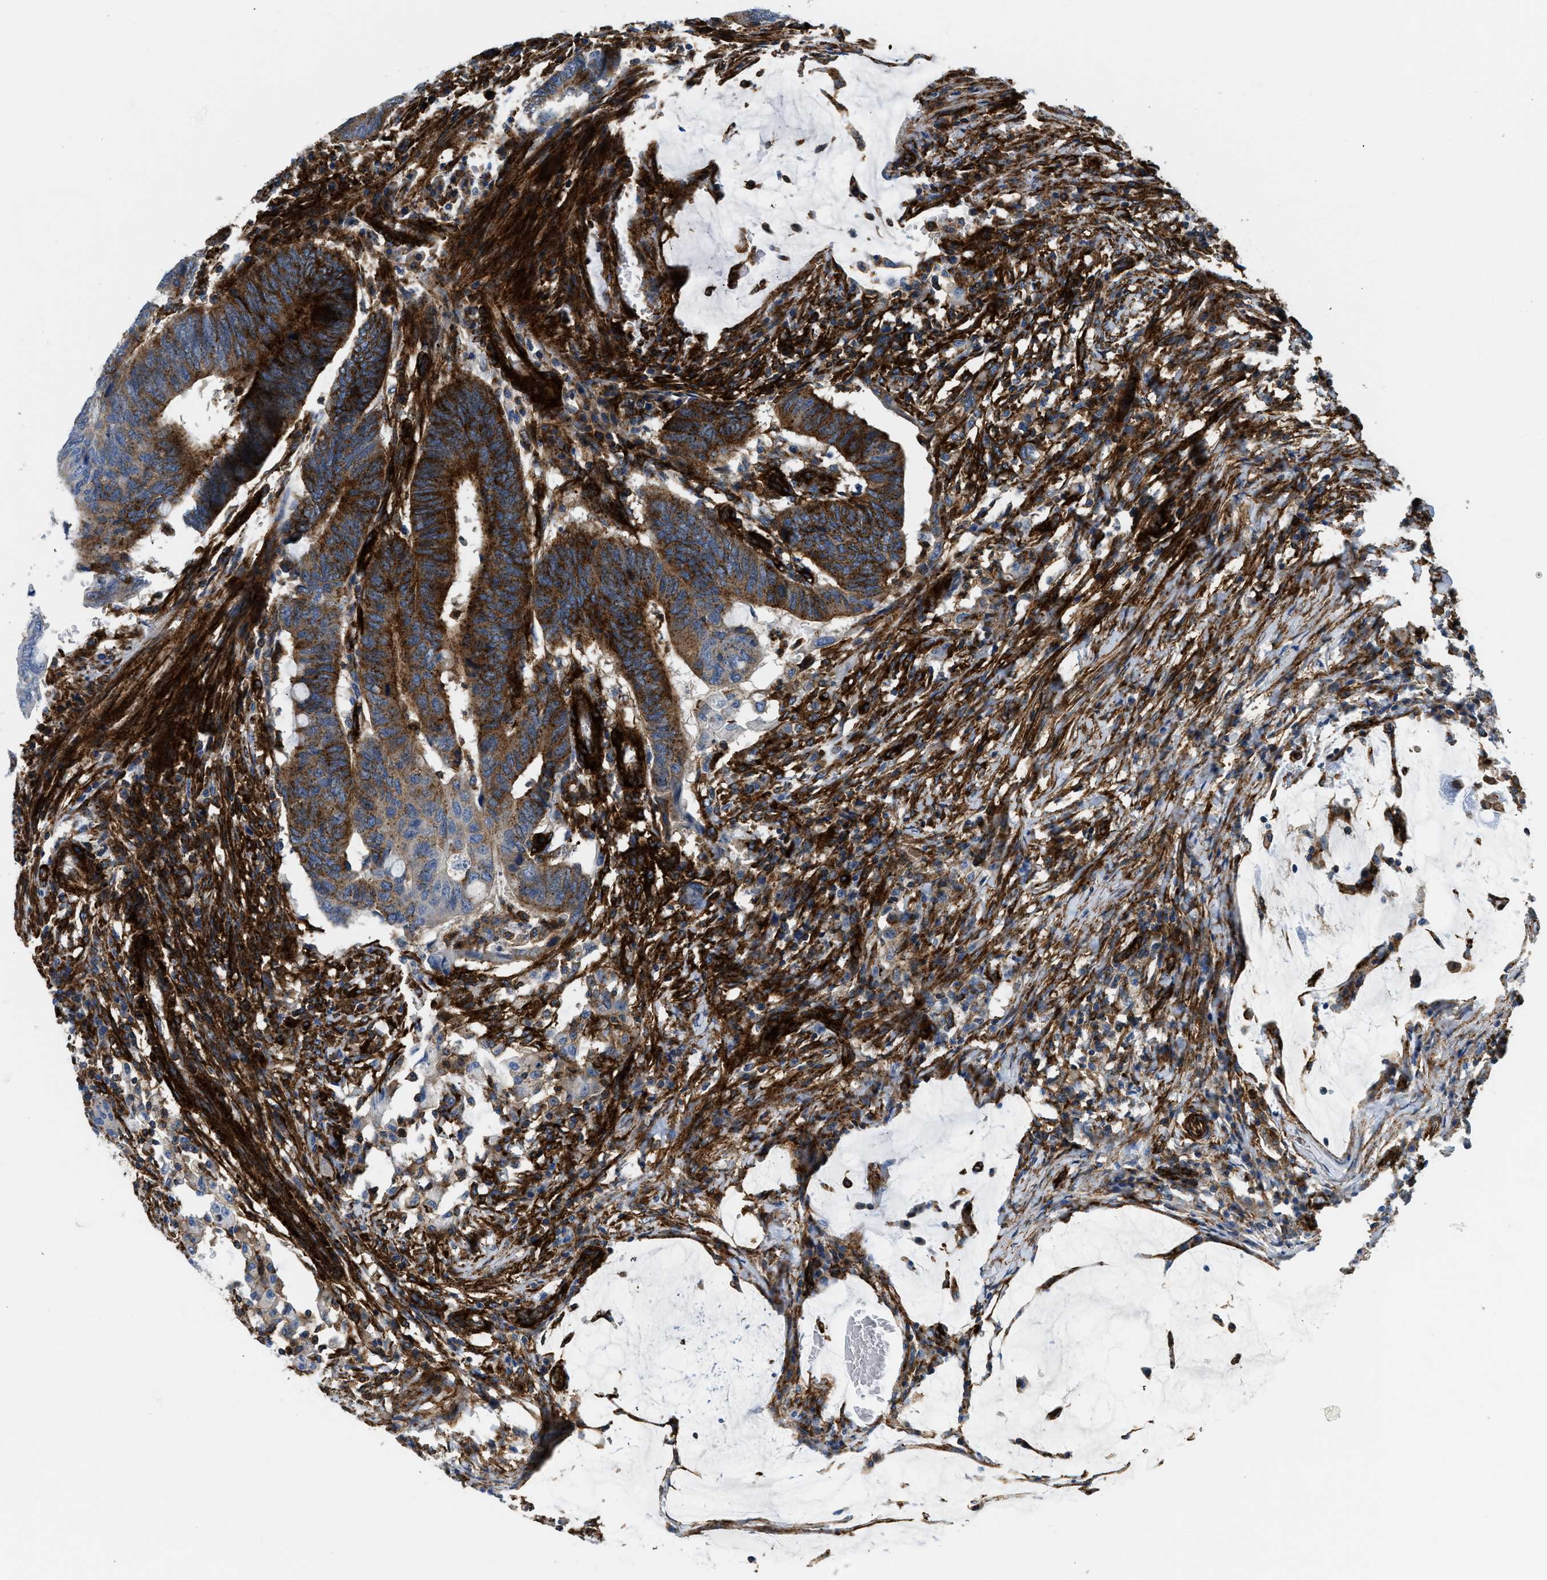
{"staining": {"intensity": "moderate", "quantity": "<25%", "location": "cytoplasmic/membranous"}, "tissue": "colorectal cancer", "cell_type": "Tumor cells", "image_type": "cancer", "snomed": [{"axis": "morphology", "description": "Normal tissue, NOS"}, {"axis": "morphology", "description": "Adenocarcinoma, NOS"}, {"axis": "topography", "description": "Rectum"}, {"axis": "topography", "description": "Peripheral nerve tissue"}], "caption": "Colorectal cancer (adenocarcinoma) stained for a protein (brown) reveals moderate cytoplasmic/membranous positive expression in about <25% of tumor cells.", "gene": "HIP1", "patient": {"sex": "male", "age": 92}}